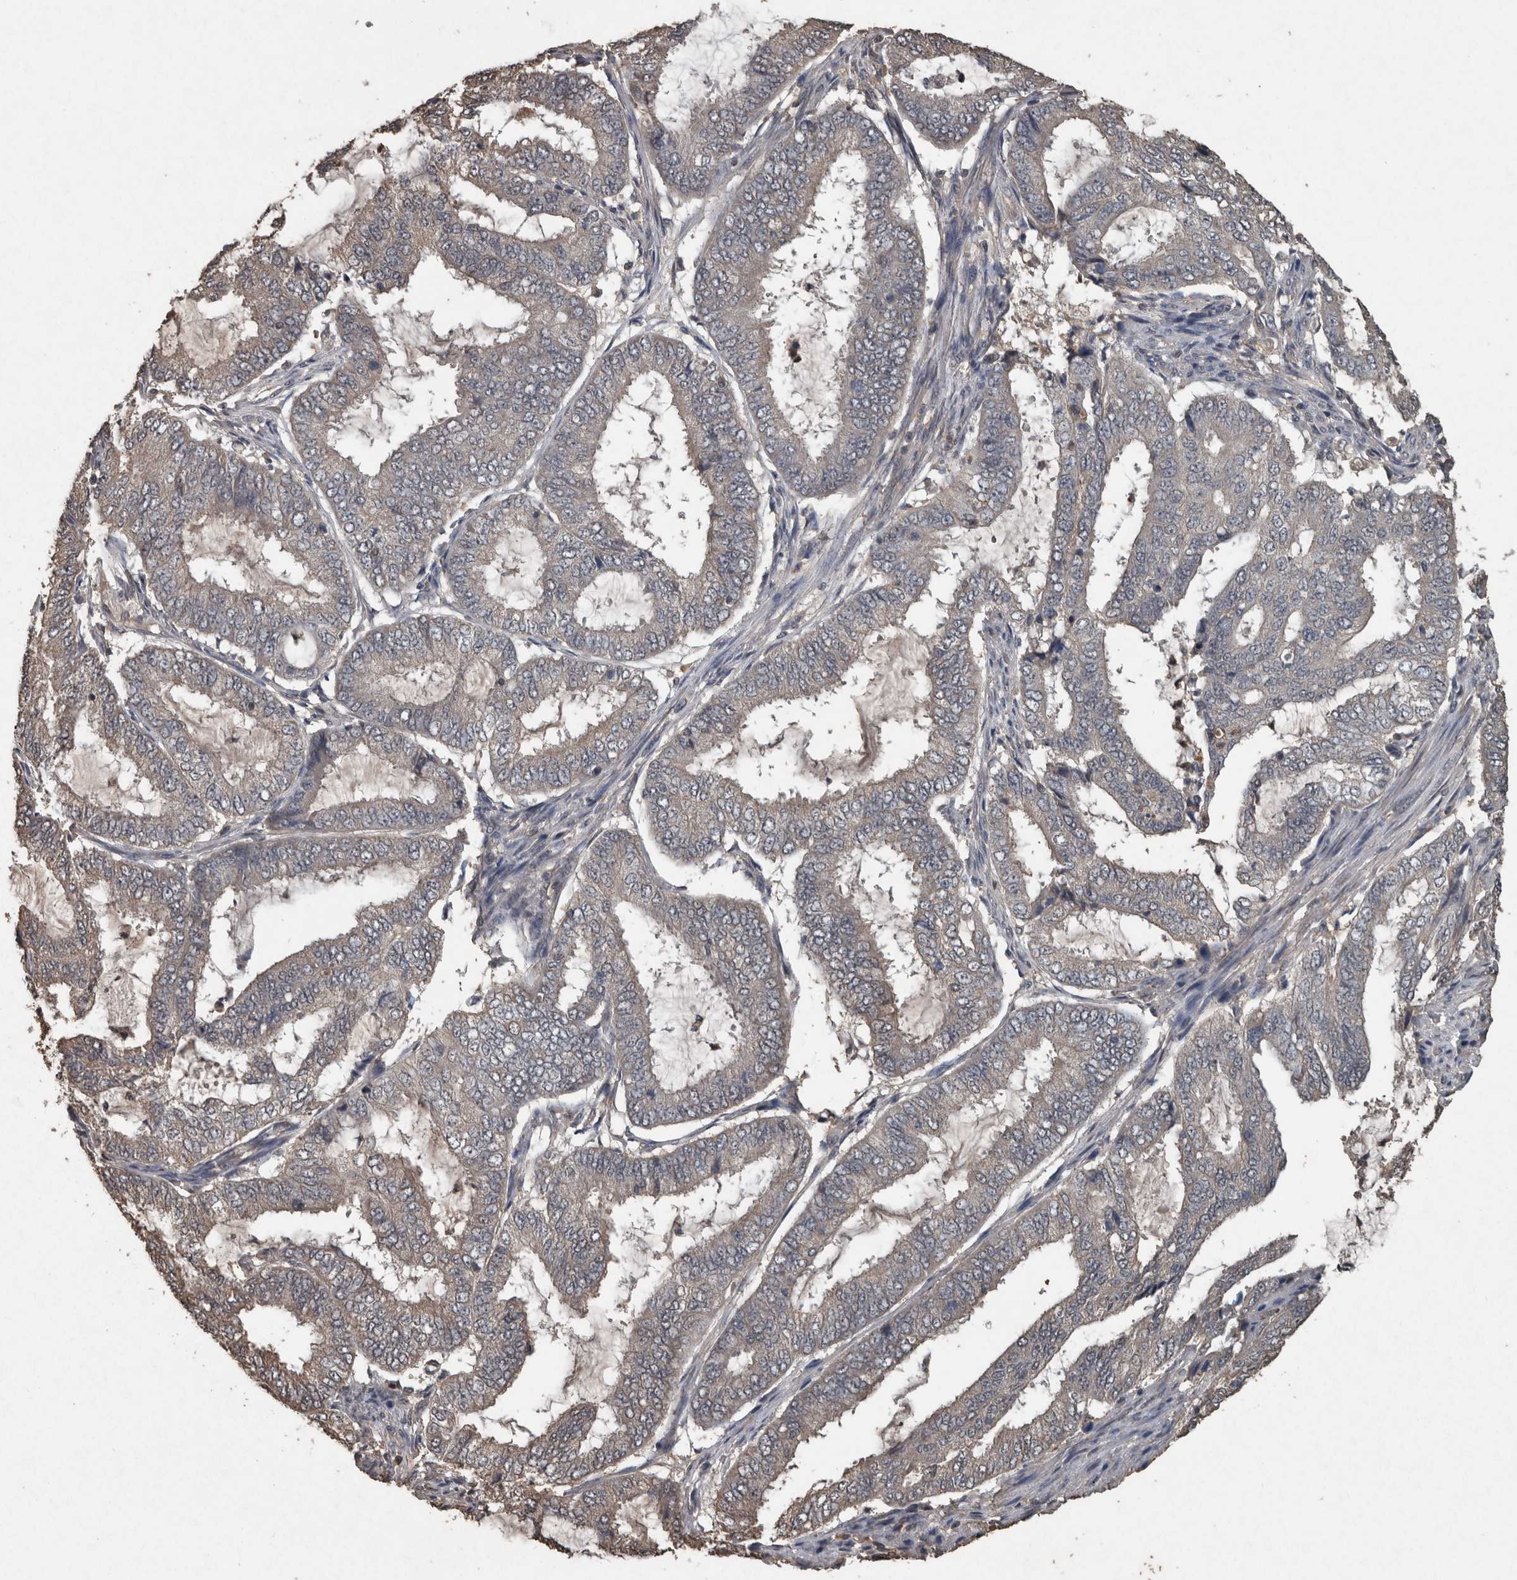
{"staining": {"intensity": "weak", "quantity": "<25%", "location": "cytoplasmic/membranous"}, "tissue": "endometrial cancer", "cell_type": "Tumor cells", "image_type": "cancer", "snomed": [{"axis": "morphology", "description": "Adenocarcinoma, NOS"}, {"axis": "topography", "description": "Endometrium"}], "caption": "A high-resolution micrograph shows immunohistochemistry staining of adenocarcinoma (endometrial), which shows no significant staining in tumor cells.", "gene": "FGFRL1", "patient": {"sex": "female", "age": 51}}